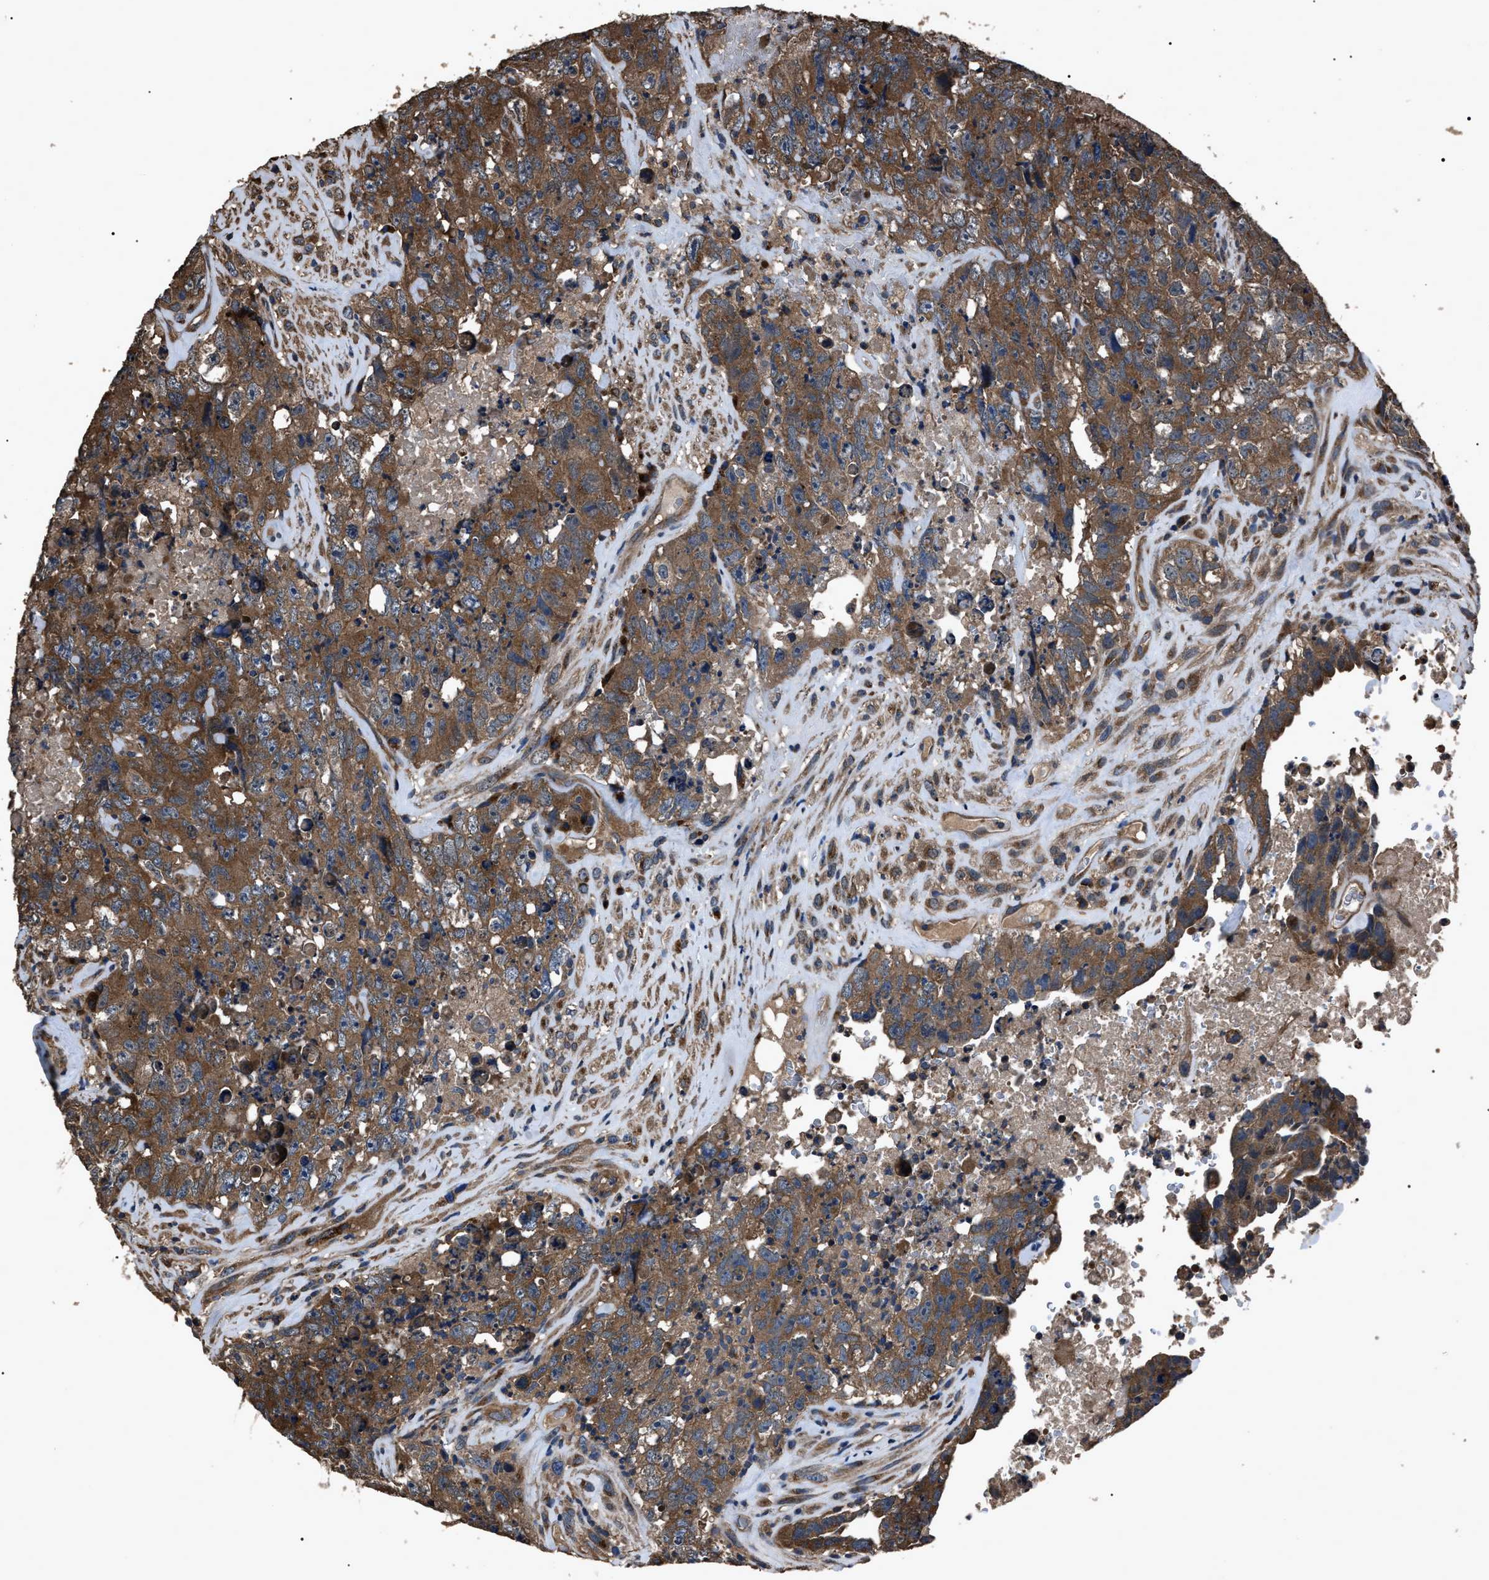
{"staining": {"intensity": "strong", "quantity": ">75%", "location": "cytoplasmic/membranous"}, "tissue": "testis cancer", "cell_type": "Tumor cells", "image_type": "cancer", "snomed": [{"axis": "morphology", "description": "Carcinoma, Embryonal, NOS"}, {"axis": "topography", "description": "Testis"}], "caption": "Approximately >75% of tumor cells in human testis cancer (embryonal carcinoma) exhibit strong cytoplasmic/membranous protein expression as visualized by brown immunohistochemical staining.", "gene": "RNF216", "patient": {"sex": "male", "age": 32}}